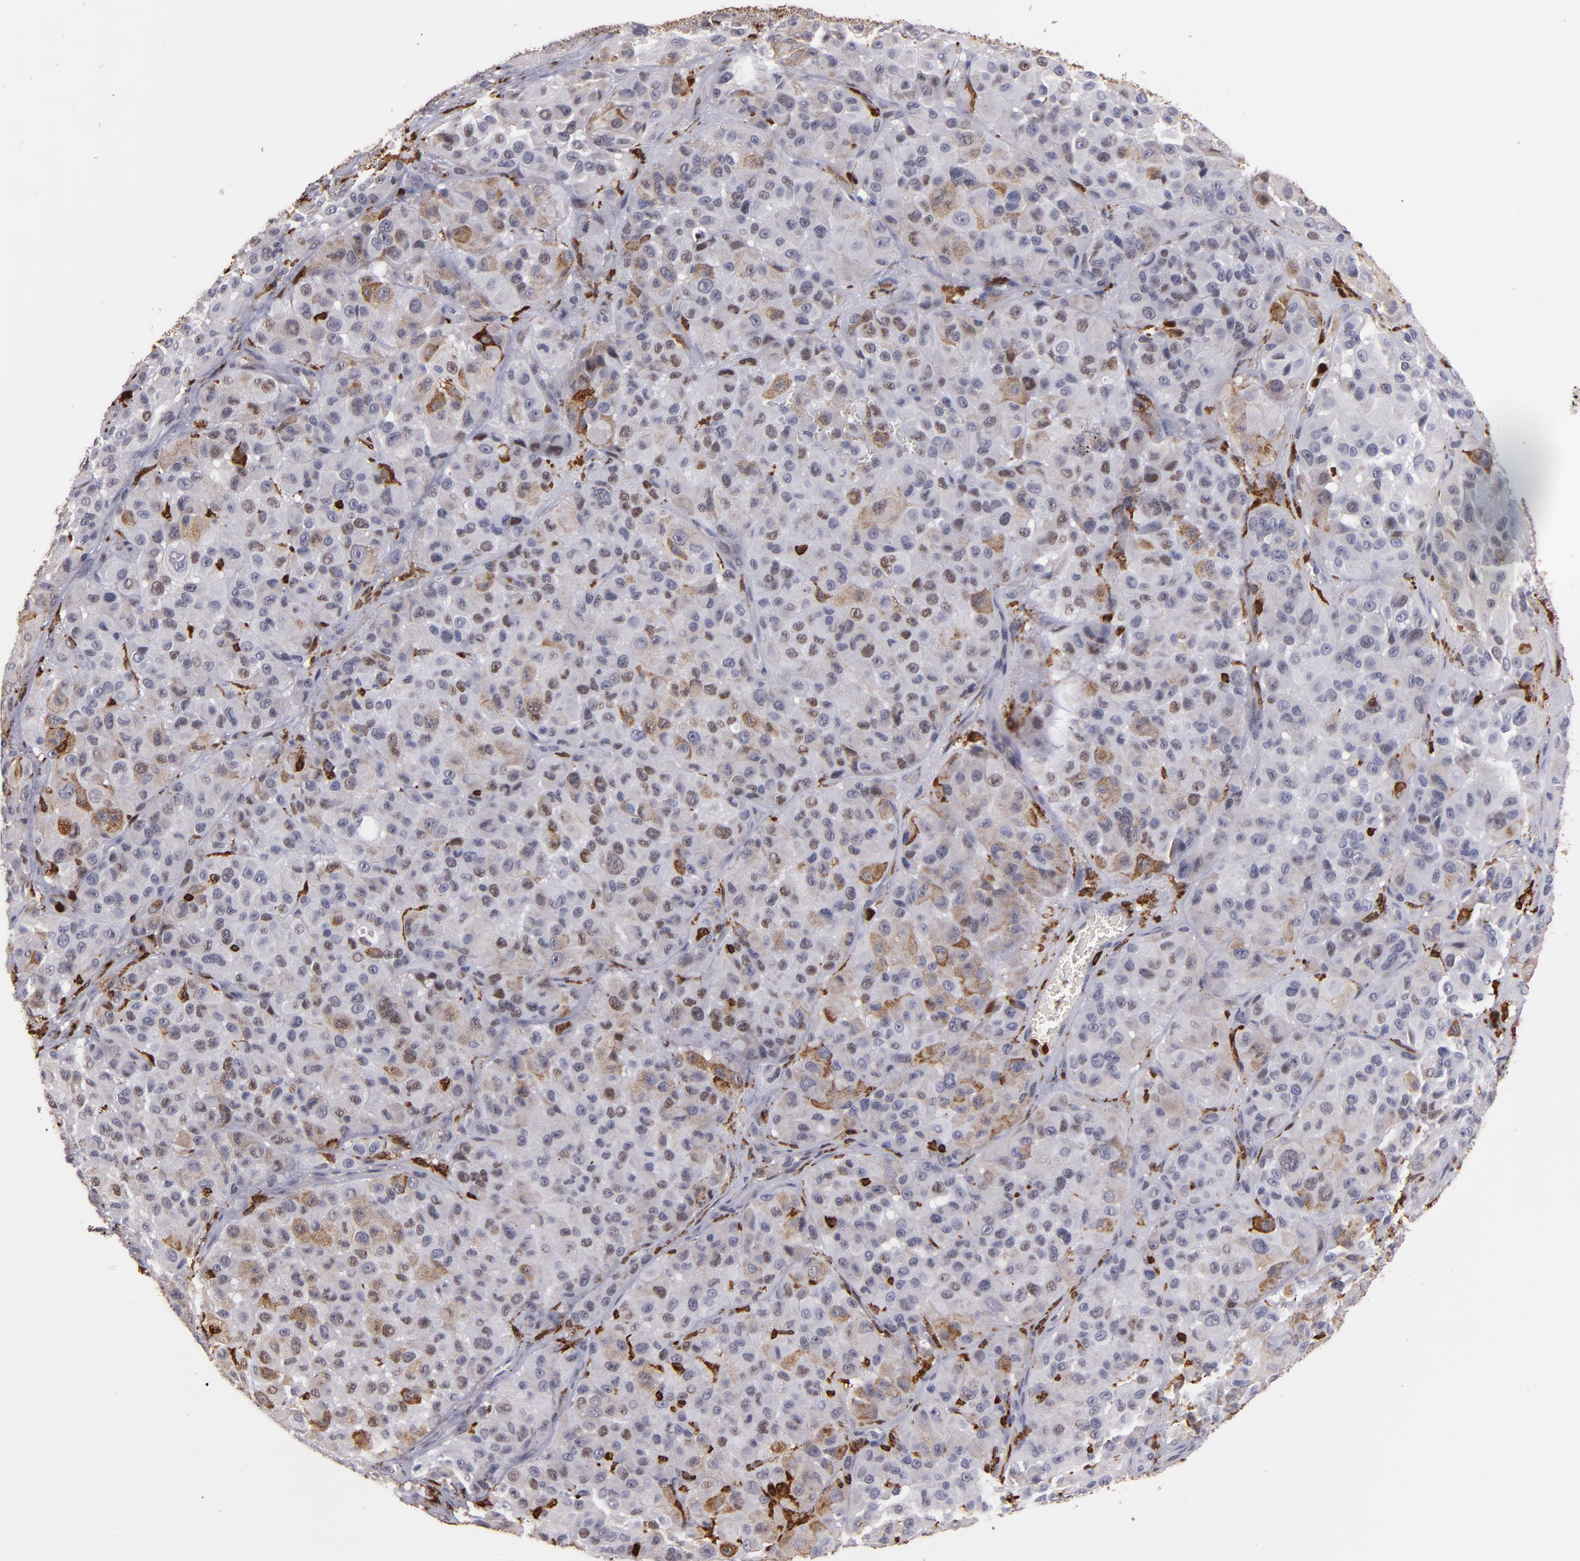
{"staining": {"intensity": "weak", "quantity": "25%-75%", "location": "cytoplasmic/membranous,nuclear"}, "tissue": "melanoma", "cell_type": "Tumor cells", "image_type": "cancer", "snomed": [{"axis": "morphology", "description": "Malignant melanoma, NOS"}, {"axis": "topography", "description": "Skin"}], "caption": "Immunohistochemistry of melanoma reveals low levels of weak cytoplasmic/membranous and nuclear staining in approximately 25%-75% of tumor cells. Using DAB (3,3'-diaminobenzidine) (brown) and hematoxylin (blue) stains, captured at high magnification using brightfield microscopy.", "gene": "WAS", "patient": {"sex": "female", "age": 21}}